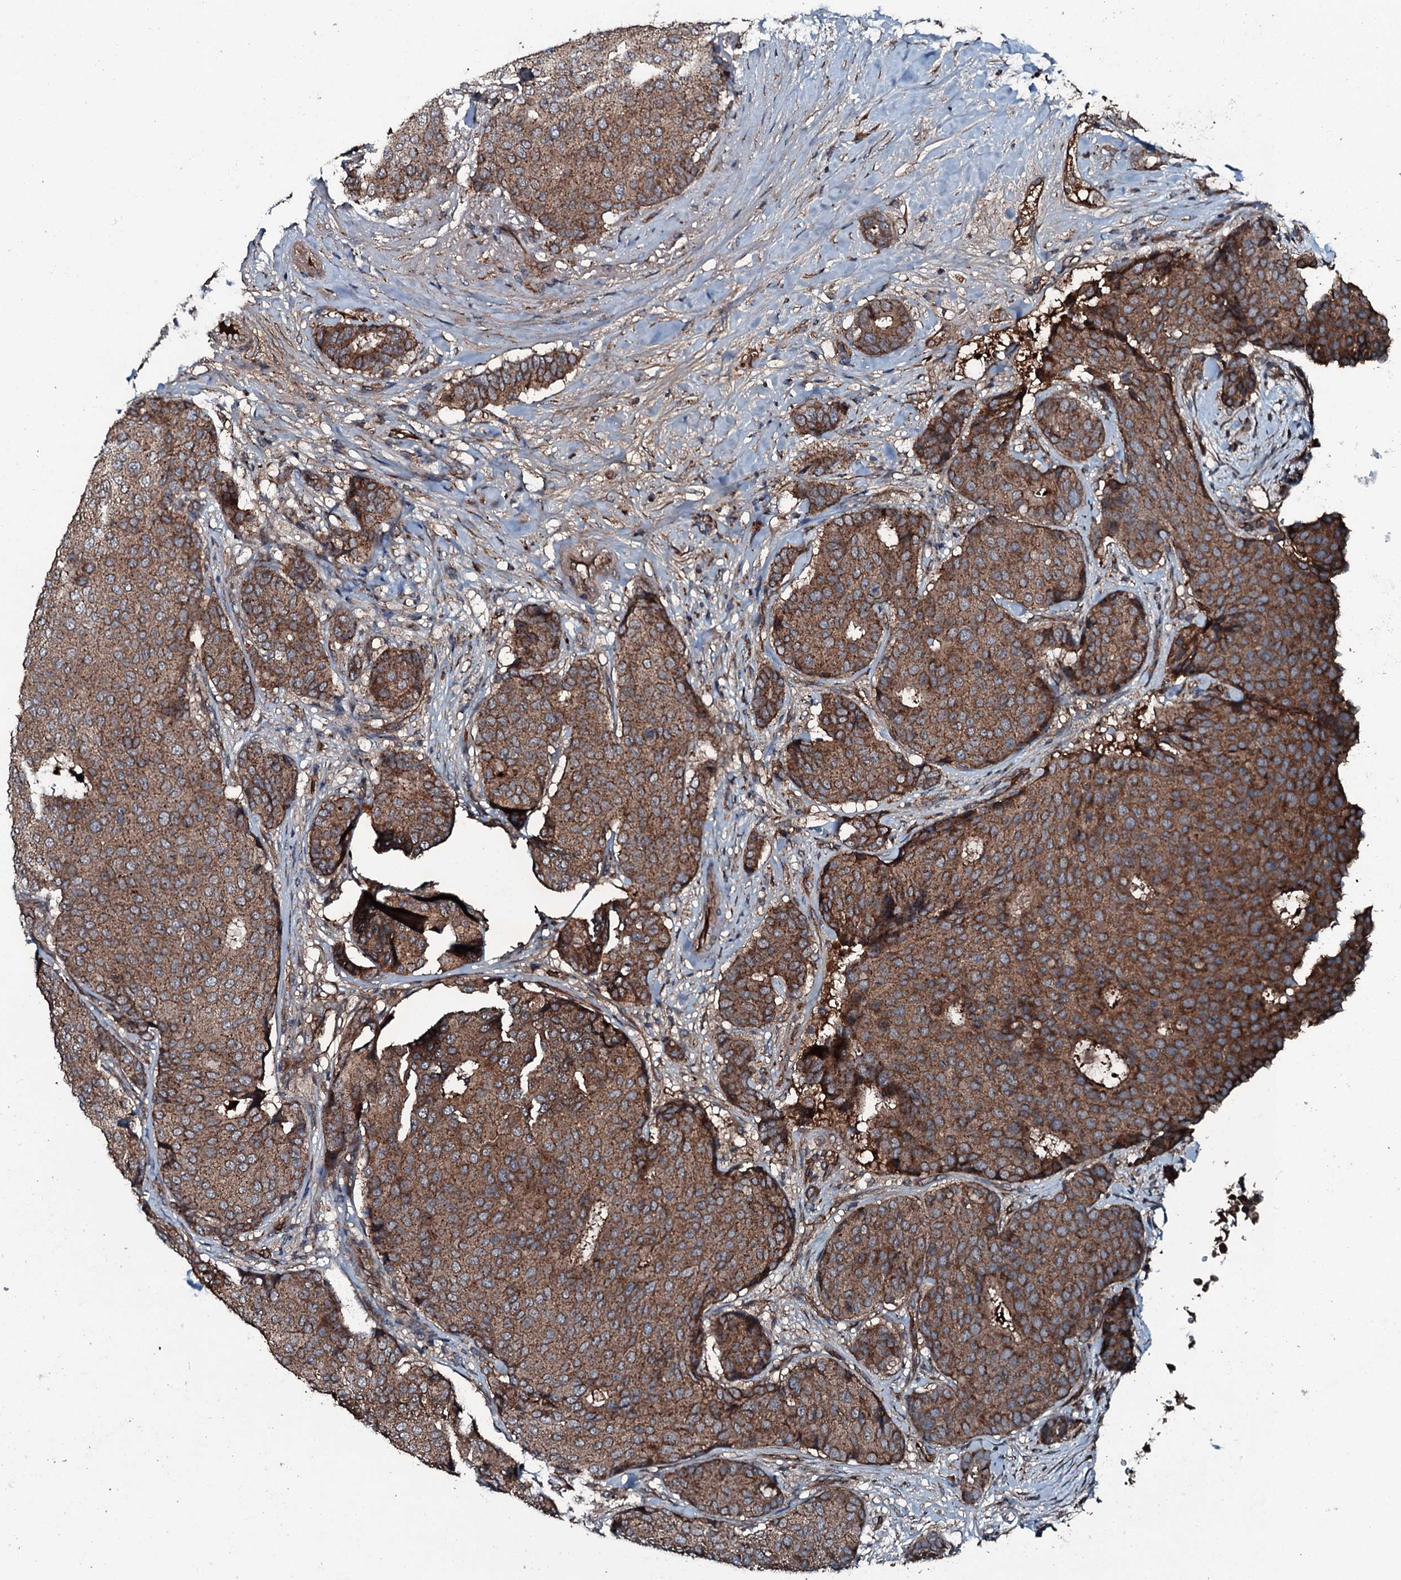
{"staining": {"intensity": "moderate", "quantity": ">75%", "location": "cytoplasmic/membranous"}, "tissue": "breast cancer", "cell_type": "Tumor cells", "image_type": "cancer", "snomed": [{"axis": "morphology", "description": "Duct carcinoma"}, {"axis": "topography", "description": "Breast"}], "caption": "The histopathology image shows a brown stain indicating the presence of a protein in the cytoplasmic/membranous of tumor cells in intraductal carcinoma (breast). The staining is performed using DAB (3,3'-diaminobenzidine) brown chromogen to label protein expression. The nuclei are counter-stained blue using hematoxylin.", "gene": "TRIM7", "patient": {"sex": "female", "age": 75}}